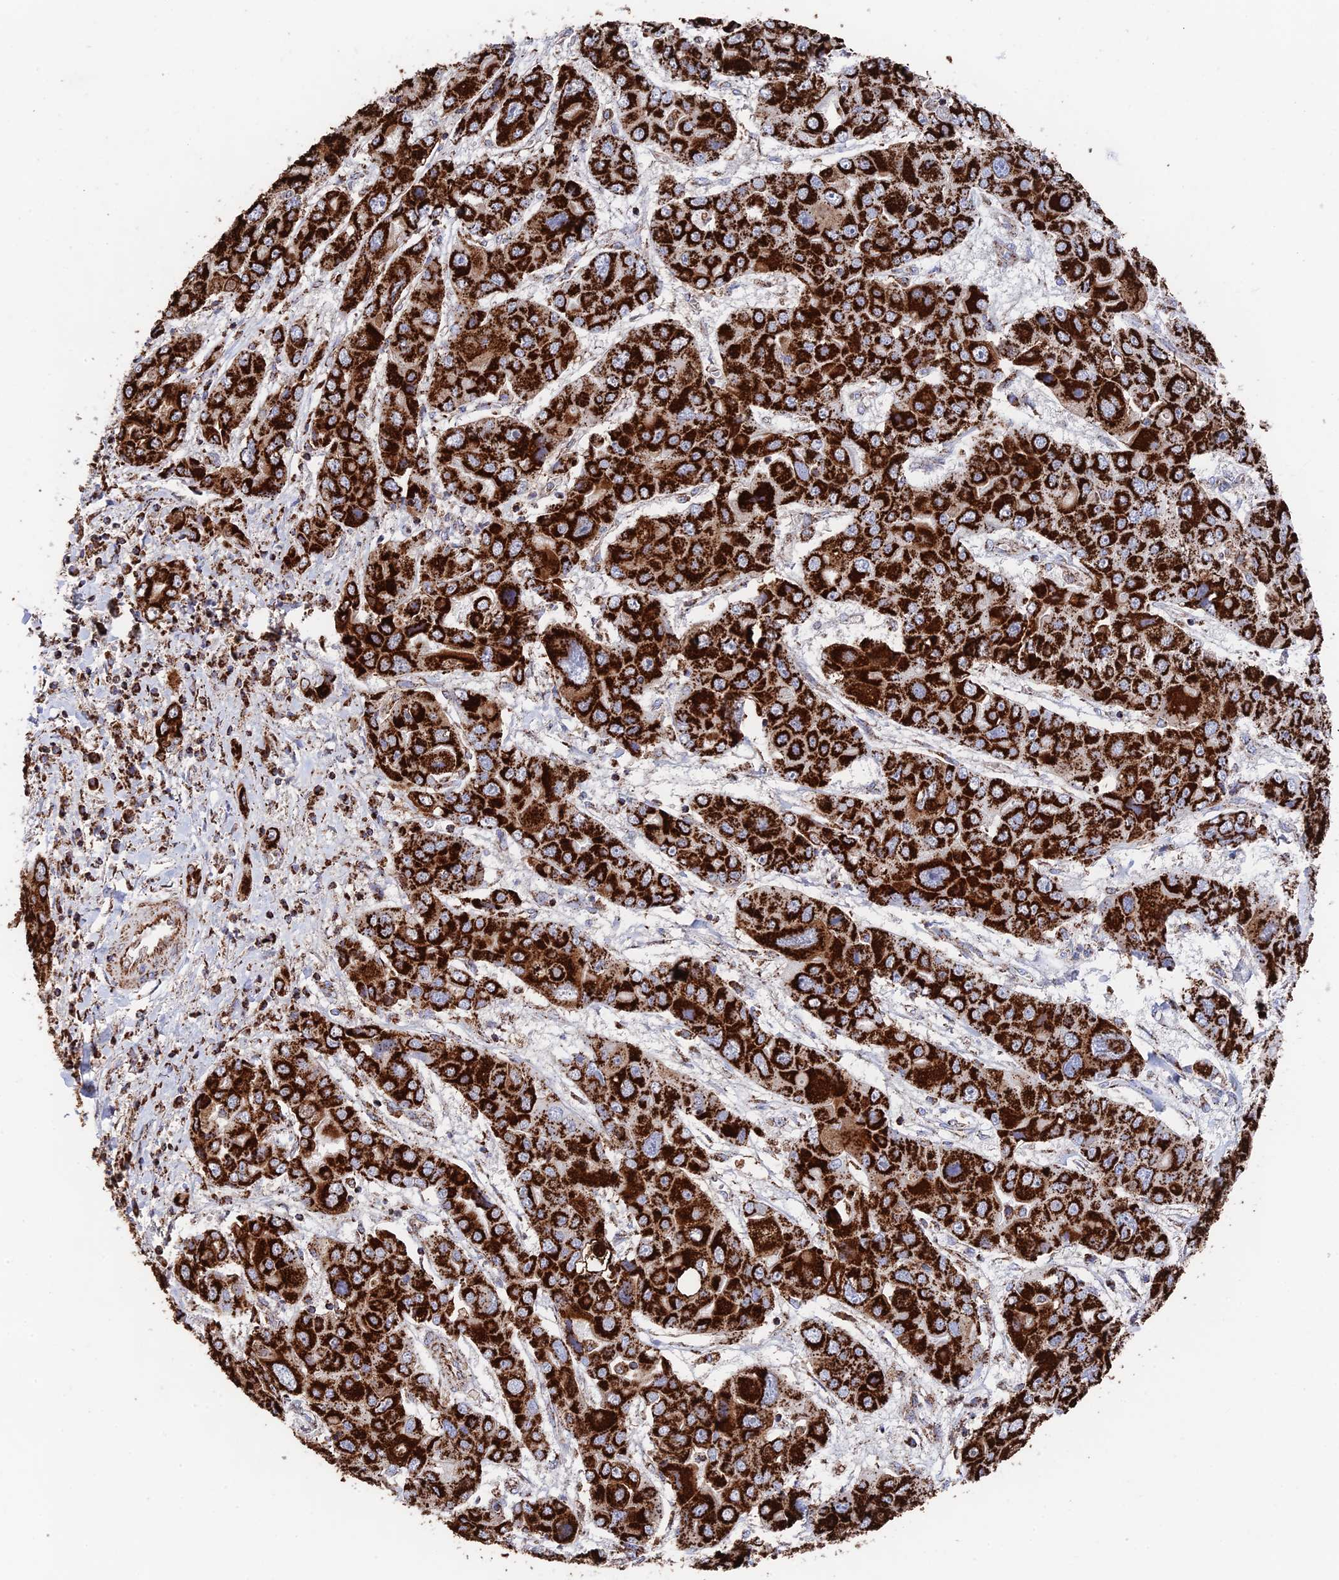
{"staining": {"intensity": "strong", "quantity": ">75%", "location": "cytoplasmic/membranous"}, "tissue": "liver cancer", "cell_type": "Tumor cells", "image_type": "cancer", "snomed": [{"axis": "morphology", "description": "Cholangiocarcinoma"}, {"axis": "topography", "description": "Liver"}], "caption": "Protein expression by immunohistochemistry (IHC) shows strong cytoplasmic/membranous staining in about >75% of tumor cells in liver cancer.", "gene": "HAUS8", "patient": {"sex": "male", "age": 67}}